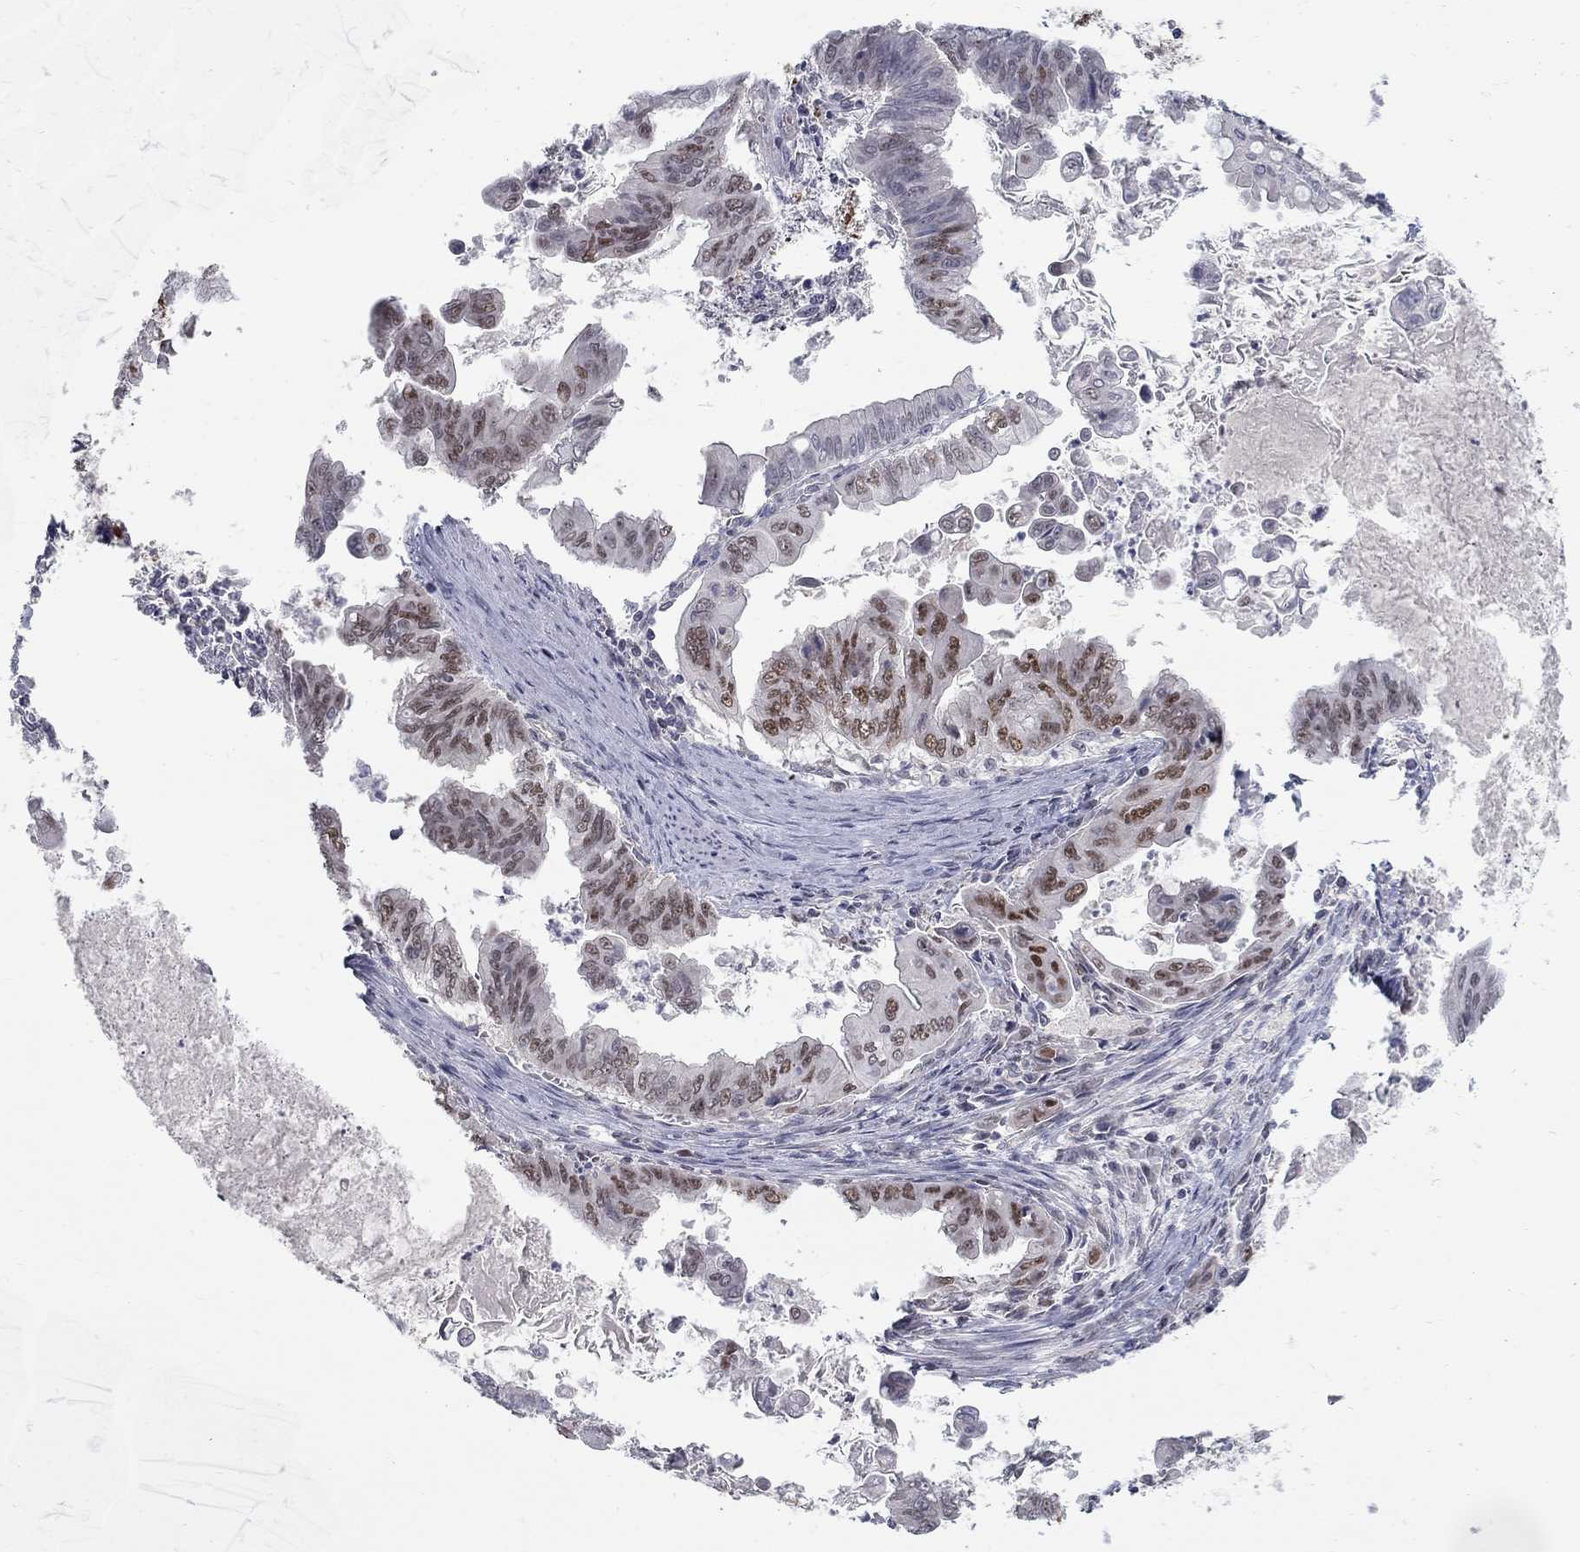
{"staining": {"intensity": "strong", "quantity": "<25%", "location": "nuclear"}, "tissue": "stomach cancer", "cell_type": "Tumor cells", "image_type": "cancer", "snomed": [{"axis": "morphology", "description": "Adenocarcinoma, NOS"}, {"axis": "topography", "description": "Stomach, upper"}], "caption": "DAB immunohistochemical staining of stomach cancer (adenocarcinoma) shows strong nuclear protein staining in approximately <25% of tumor cells.", "gene": "GCFC2", "patient": {"sex": "male", "age": 80}}